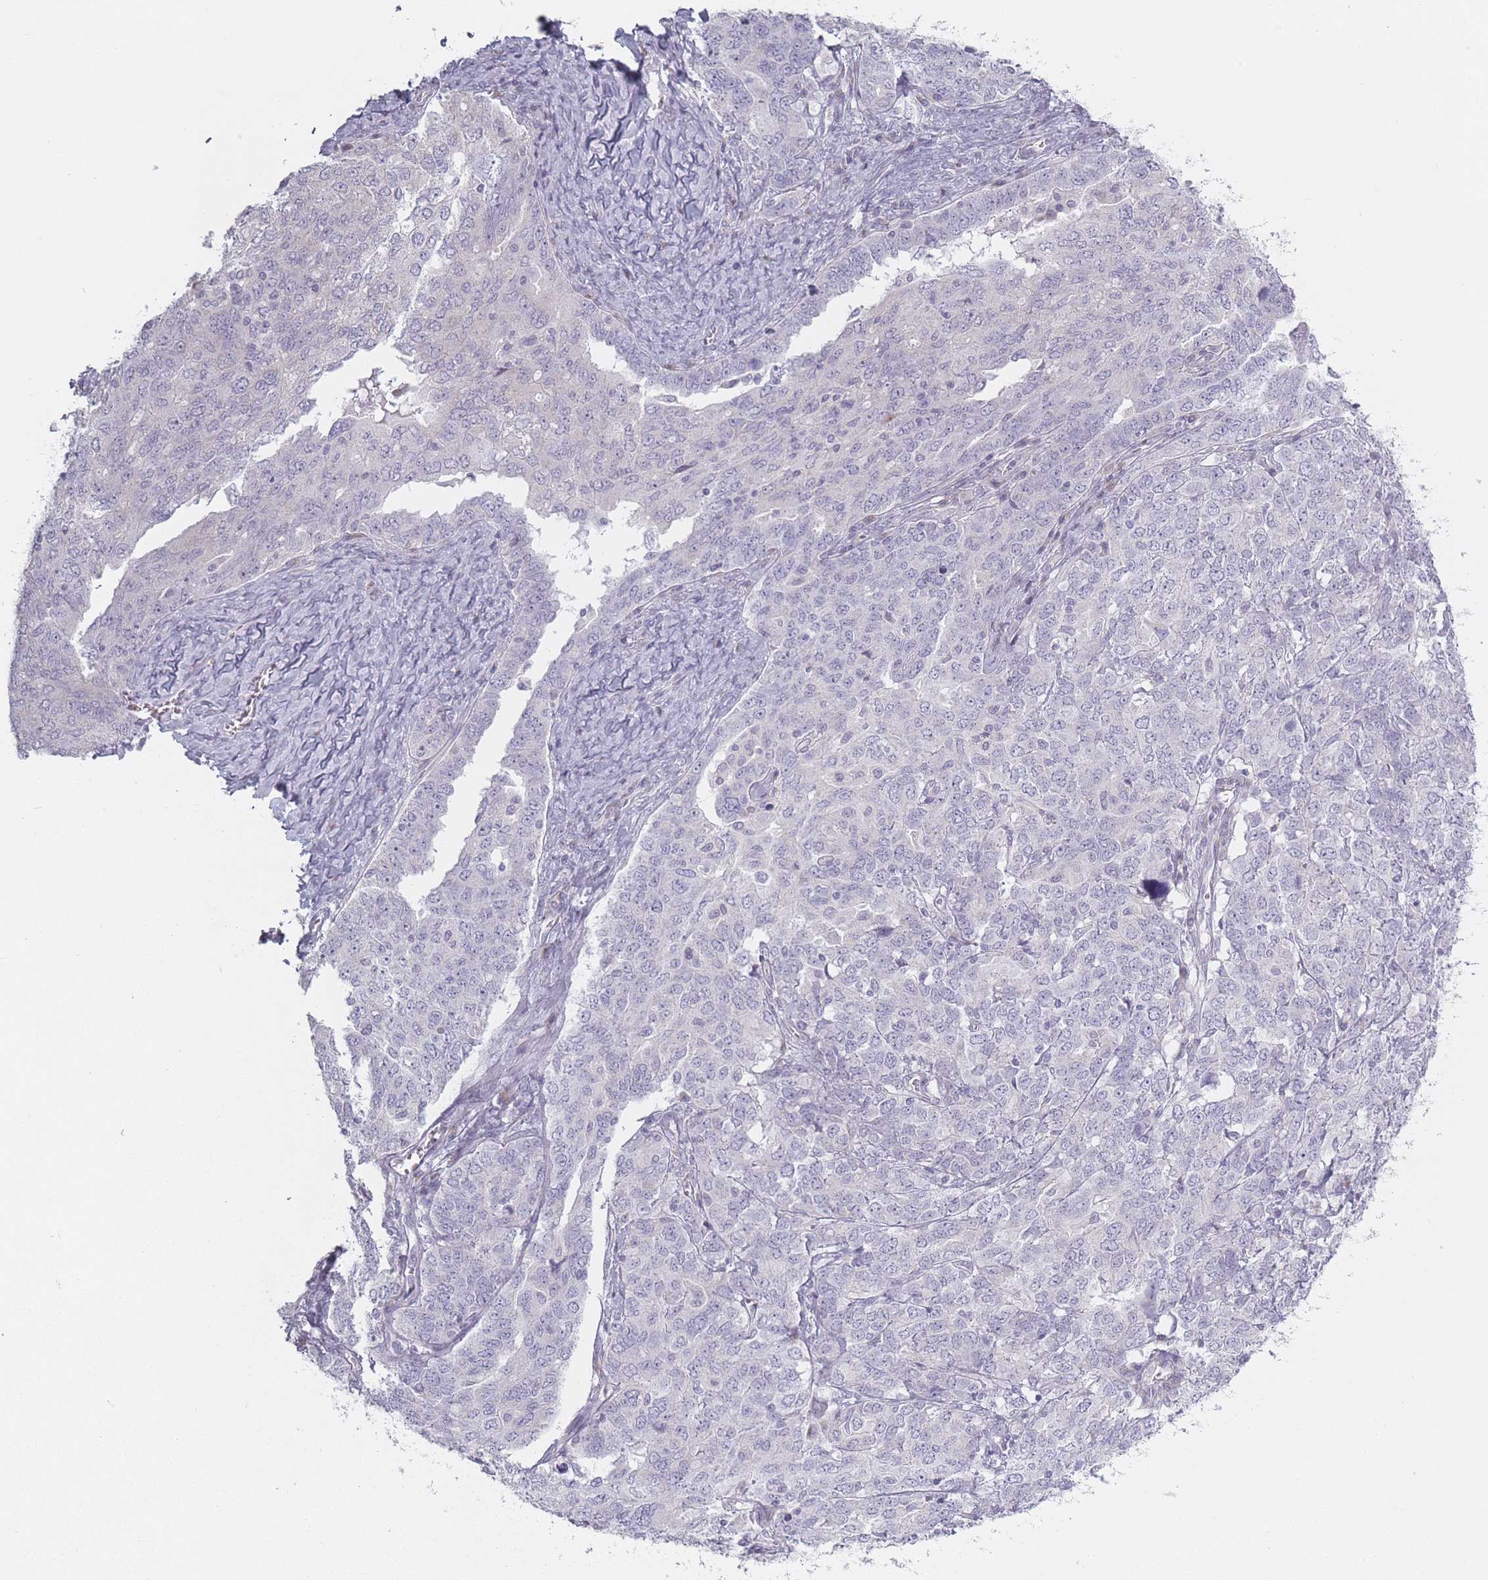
{"staining": {"intensity": "negative", "quantity": "none", "location": "none"}, "tissue": "ovarian cancer", "cell_type": "Tumor cells", "image_type": "cancer", "snomed": [{"axis": "morphology", "description": "Carcinoma, endometroid"}, {"axis": "topography", "description": "Ovary"}], "caption": "Micrograph shows no protein positivity in tumor cells of endometroid carcinoma (ovarian) tissue. (Stains: DAB (3,3'-diaminobenzidine) IHC with hematoxylin counter stain, Microscopy: brightfield microscopy at high magnification).", "gene": "RASL10B", "patient": {"sex": "female", "age": 62}}